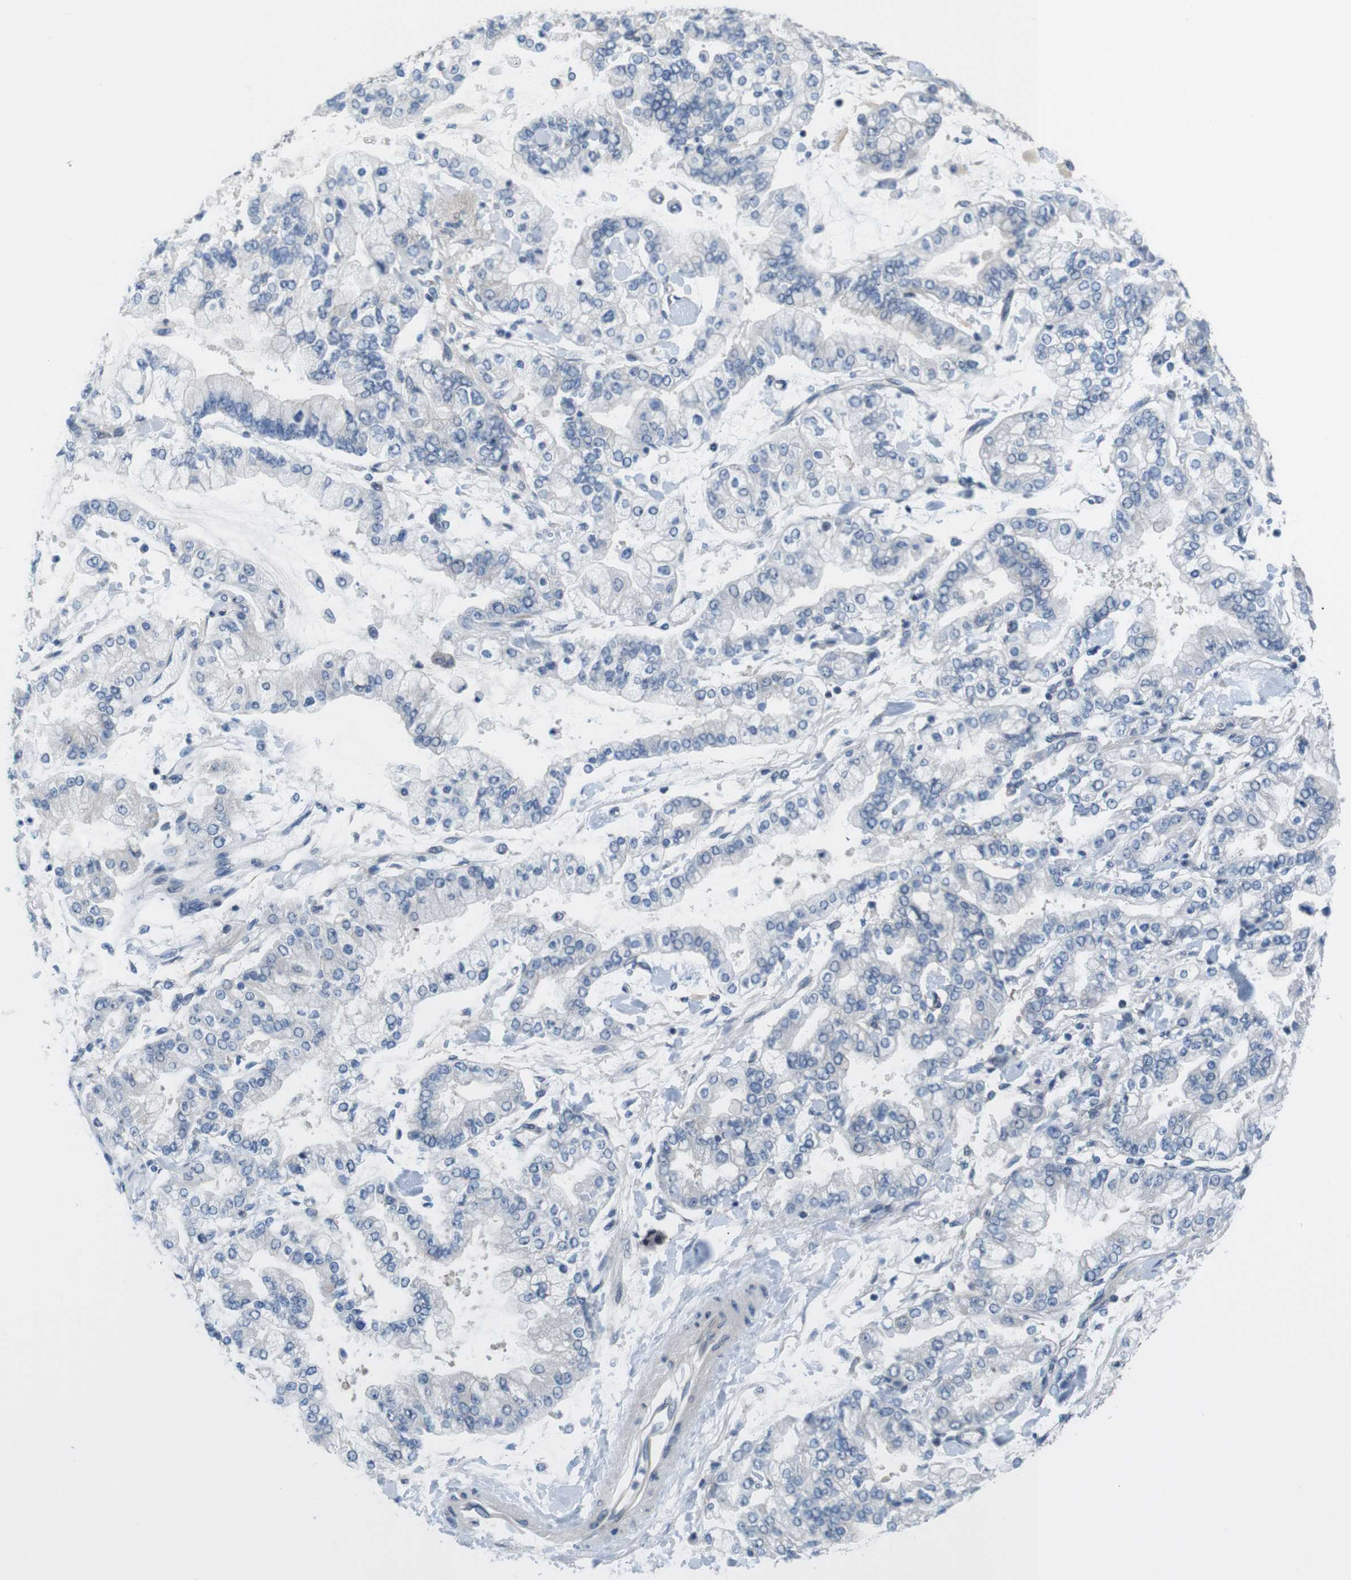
{"staining": {"intensity": "negative", "quantity": "none", "location": "none"}, "tissue": "stomach cancer", "cell_type": "Tumor cells", "image_type": "cancer", "snomed": [{"axis": "morphology", "description": "Normal tissue, NOS"}, {"axis": "morphology", "description": "Adenocarcinoma, NOS"}, {"axis": "topography", "description": "Stomach, upper"}, {"axis": "topography", "description": "Stomach"}], "caption": "Protein analysis of stomach cancer (adenocarcinoma) reveals no significant staining in tumor cells. The staining is performed using DAB (3,3'-diaminobenzidine) brown chromogen with nuclei counter-stained in using hematoxylin.", "gene": "SMCO2", "patient": {"sex": "male", "age": 76}}